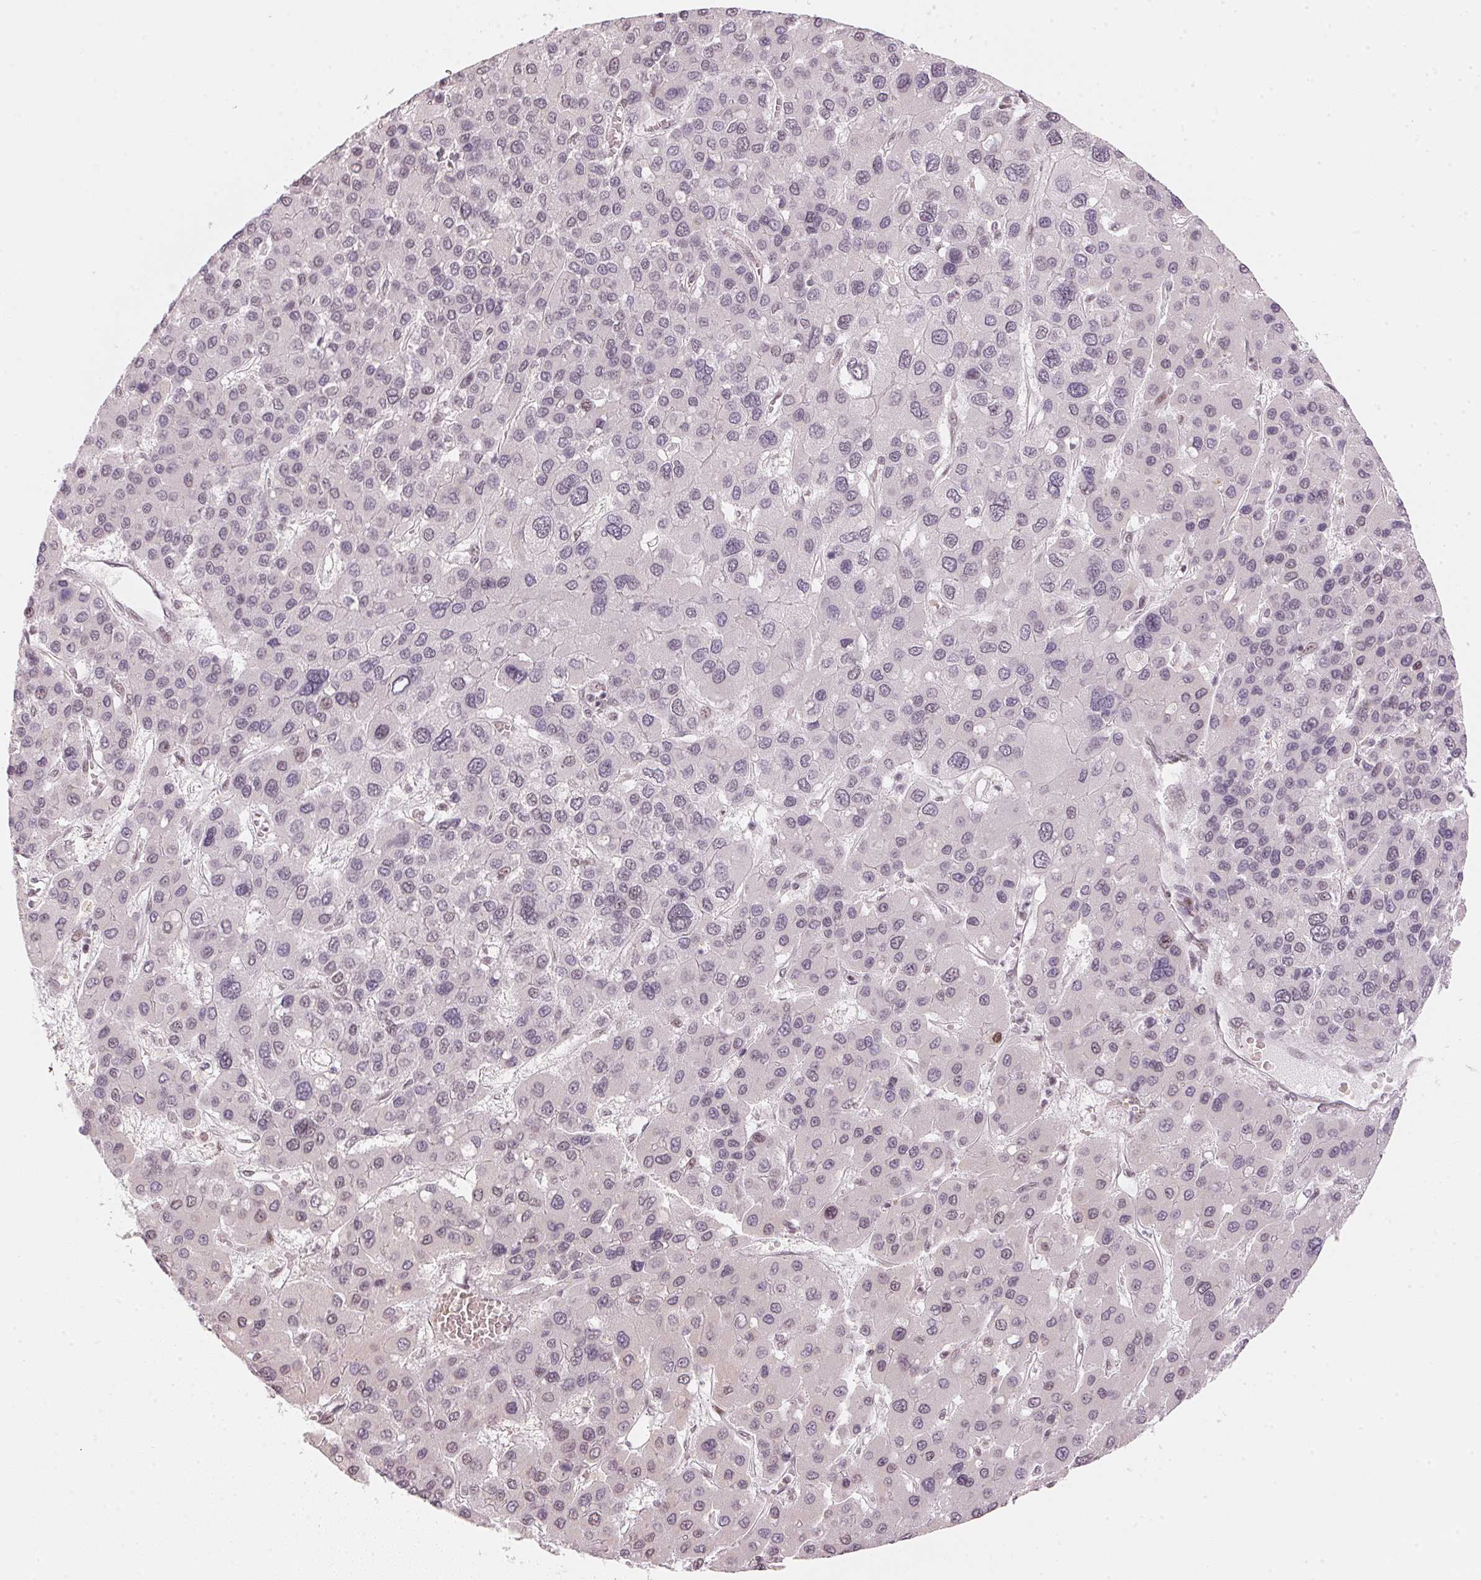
{"staining": {"intensity": "negative", "quantity": "none", "location": "none"}, "tissue": "liver cancer", "cell_type": "Tumor cells", "image_type": "cancer", "snomed": [{"axis": "morphology", "description": "Carcinoma, Hepatocellular, NOS"}, {"axis": "topography", "description": "Liver"}], "caption": "An image of human liver hepatocellular carcinoma is negative for staining in tumor cells. (Immunohistochemistry, brightfield microscopy, high magnification).", "gene": "KAT6A", "patient": {"sex": "female", "age": 41}}